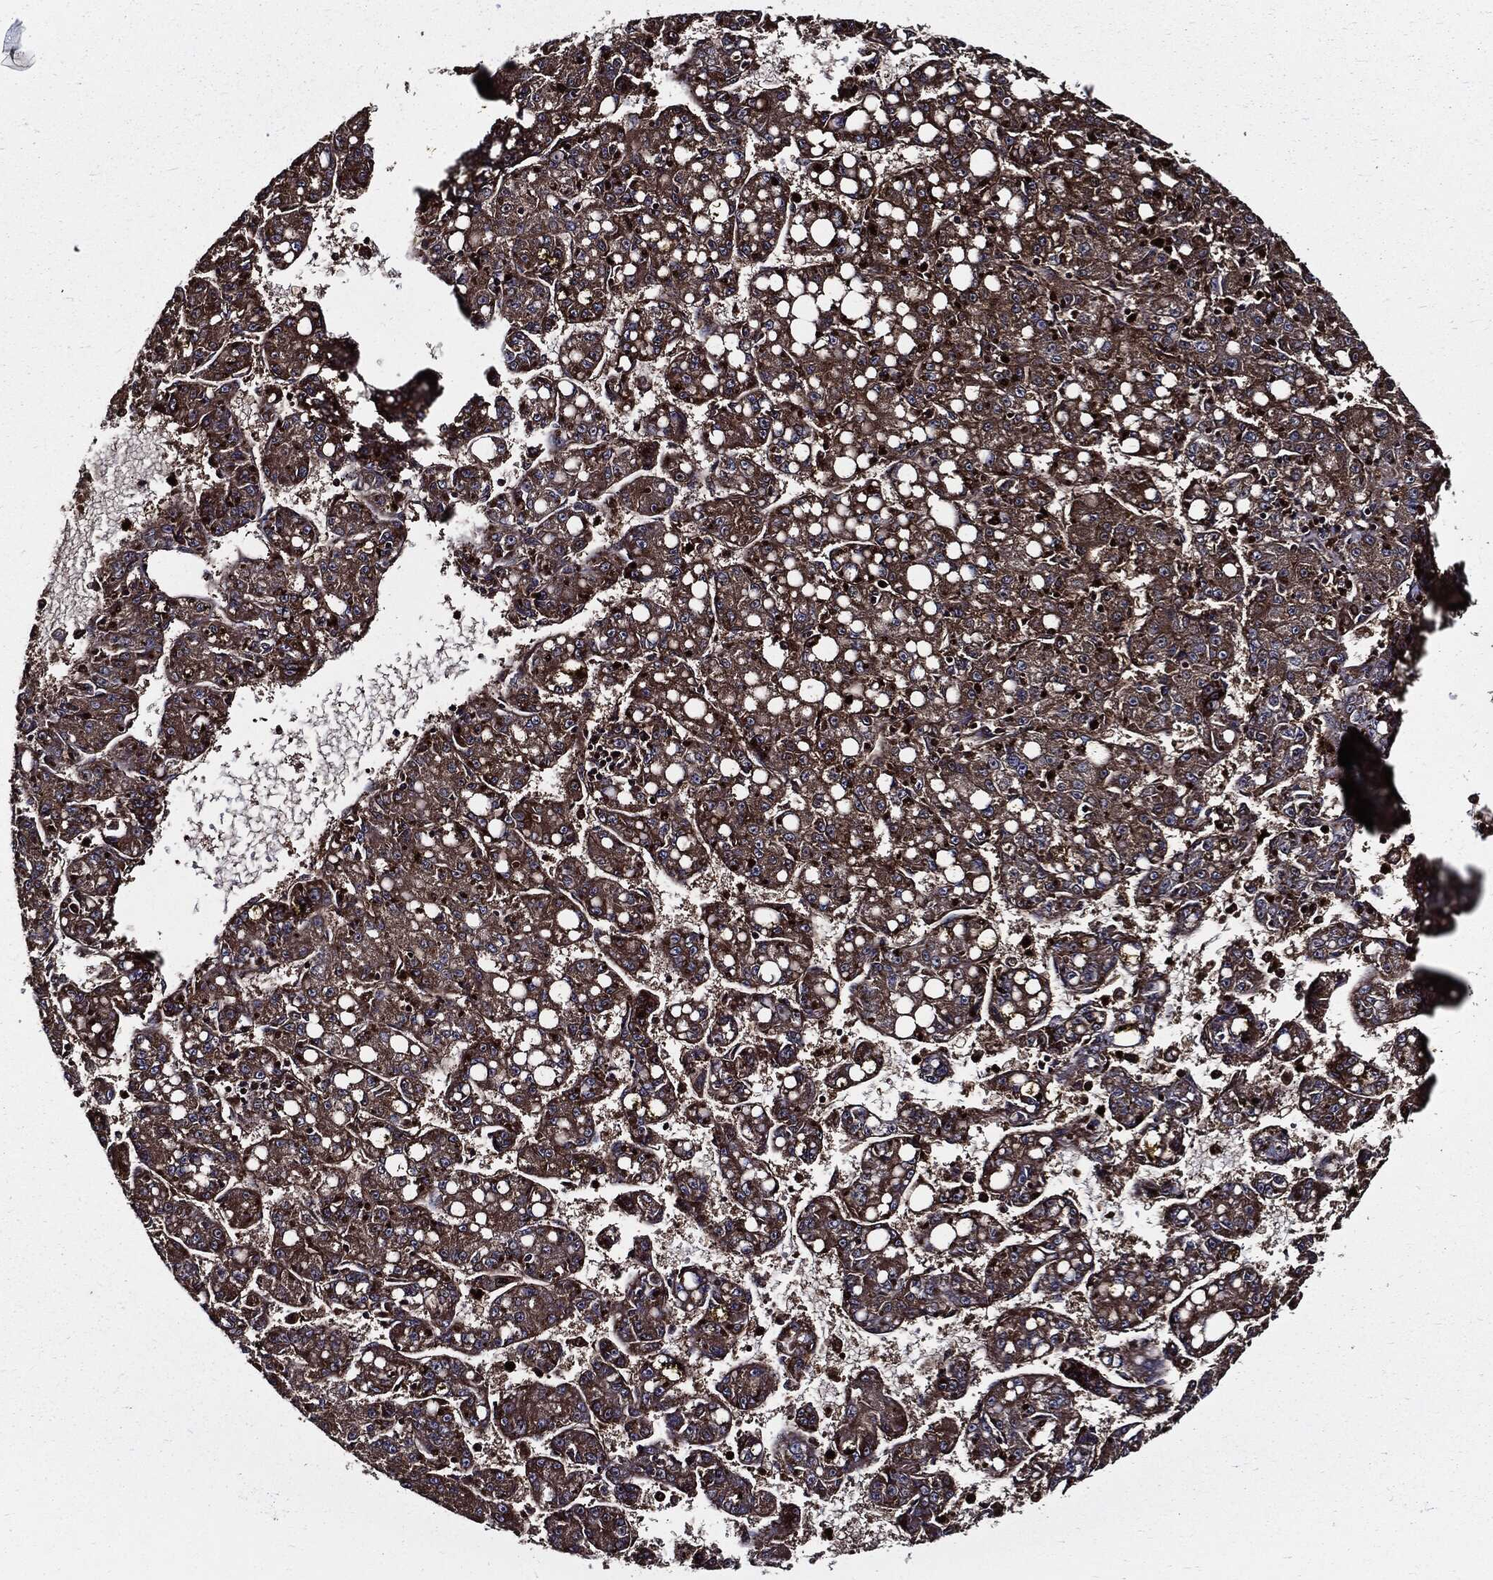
{"staining": {"intensity": "strong", "quantity": "25%-75%", "location": "cytoplasmic/membranous"}, "tissue": "liver cancer", "cell_type": "Tumor cells", "image_type": "cancer", "snomed": [{"axis": "morphology", "description": "Carcinoma, Hepatocellular, NOS"}, {"axis": "topography", "description": "Liver"}], "caption": "The immunohistochemical stain highlights strong cytoplasmic/membranous expression in tumor cells of liver cancer (hepatocellular carcinoma) tissue.", "gene": "PDCD6IP", "patient": {"sex": "female", "age": 65}}